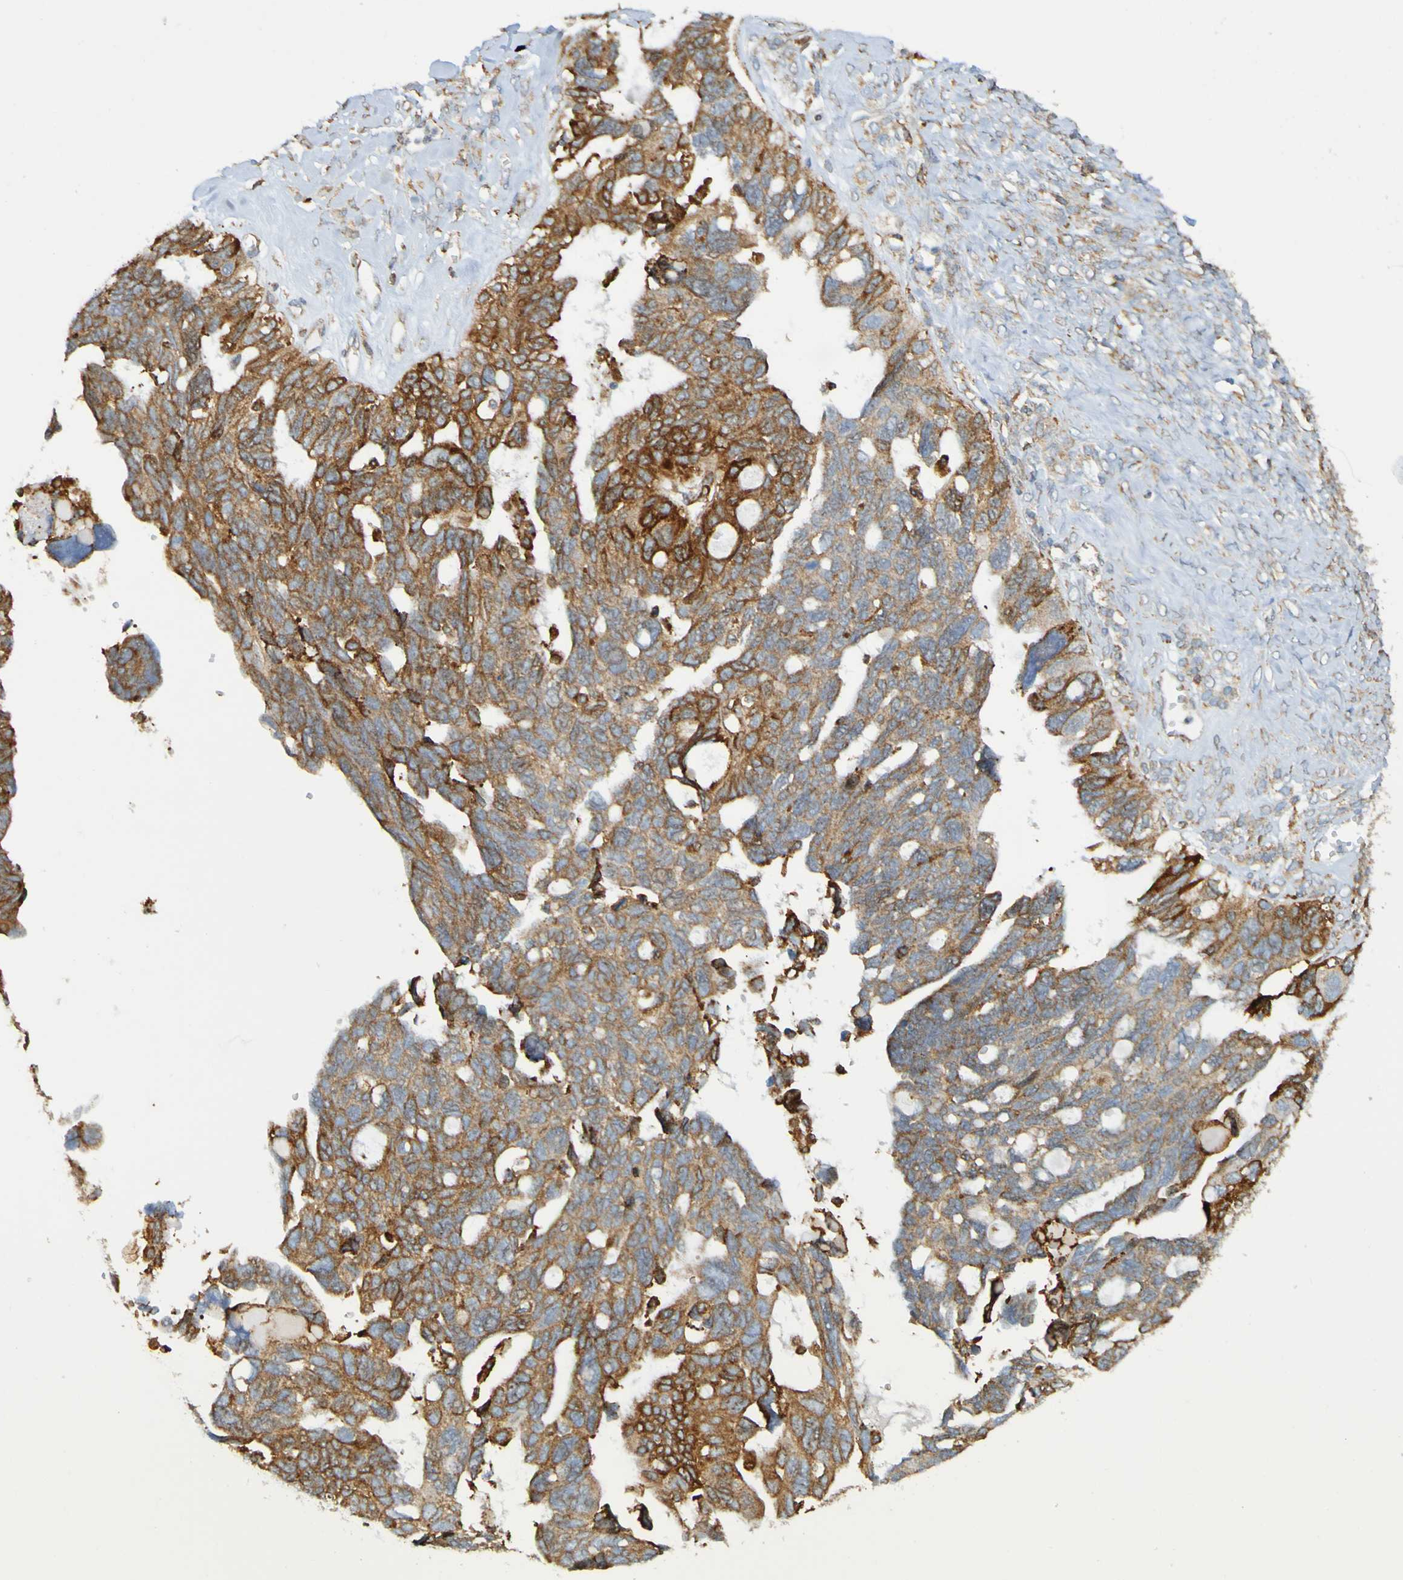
{"staining": {"intensity": "strong", "quantity": "<25%", "location": "cytoplasmic/membranous"}, "tissue": "ovarian cancer", "cell_type": "Tumor cells", "image_type": "cancer", "snomed": [{"axis": "morphology", "description": "Cystadenocarcinoma, serous, NOS"}, {"axis": "topography", "description": "Ovary"}], "caption": "Immunohistochemical staining of human ovarian cancer (serous cystadenocarcinoma) displays strong cytoplasmic/membranous protein expression in about <25% of tumor cells.", "gene": "PDIA3", "patient": {"sex": "female", "age": 79}}